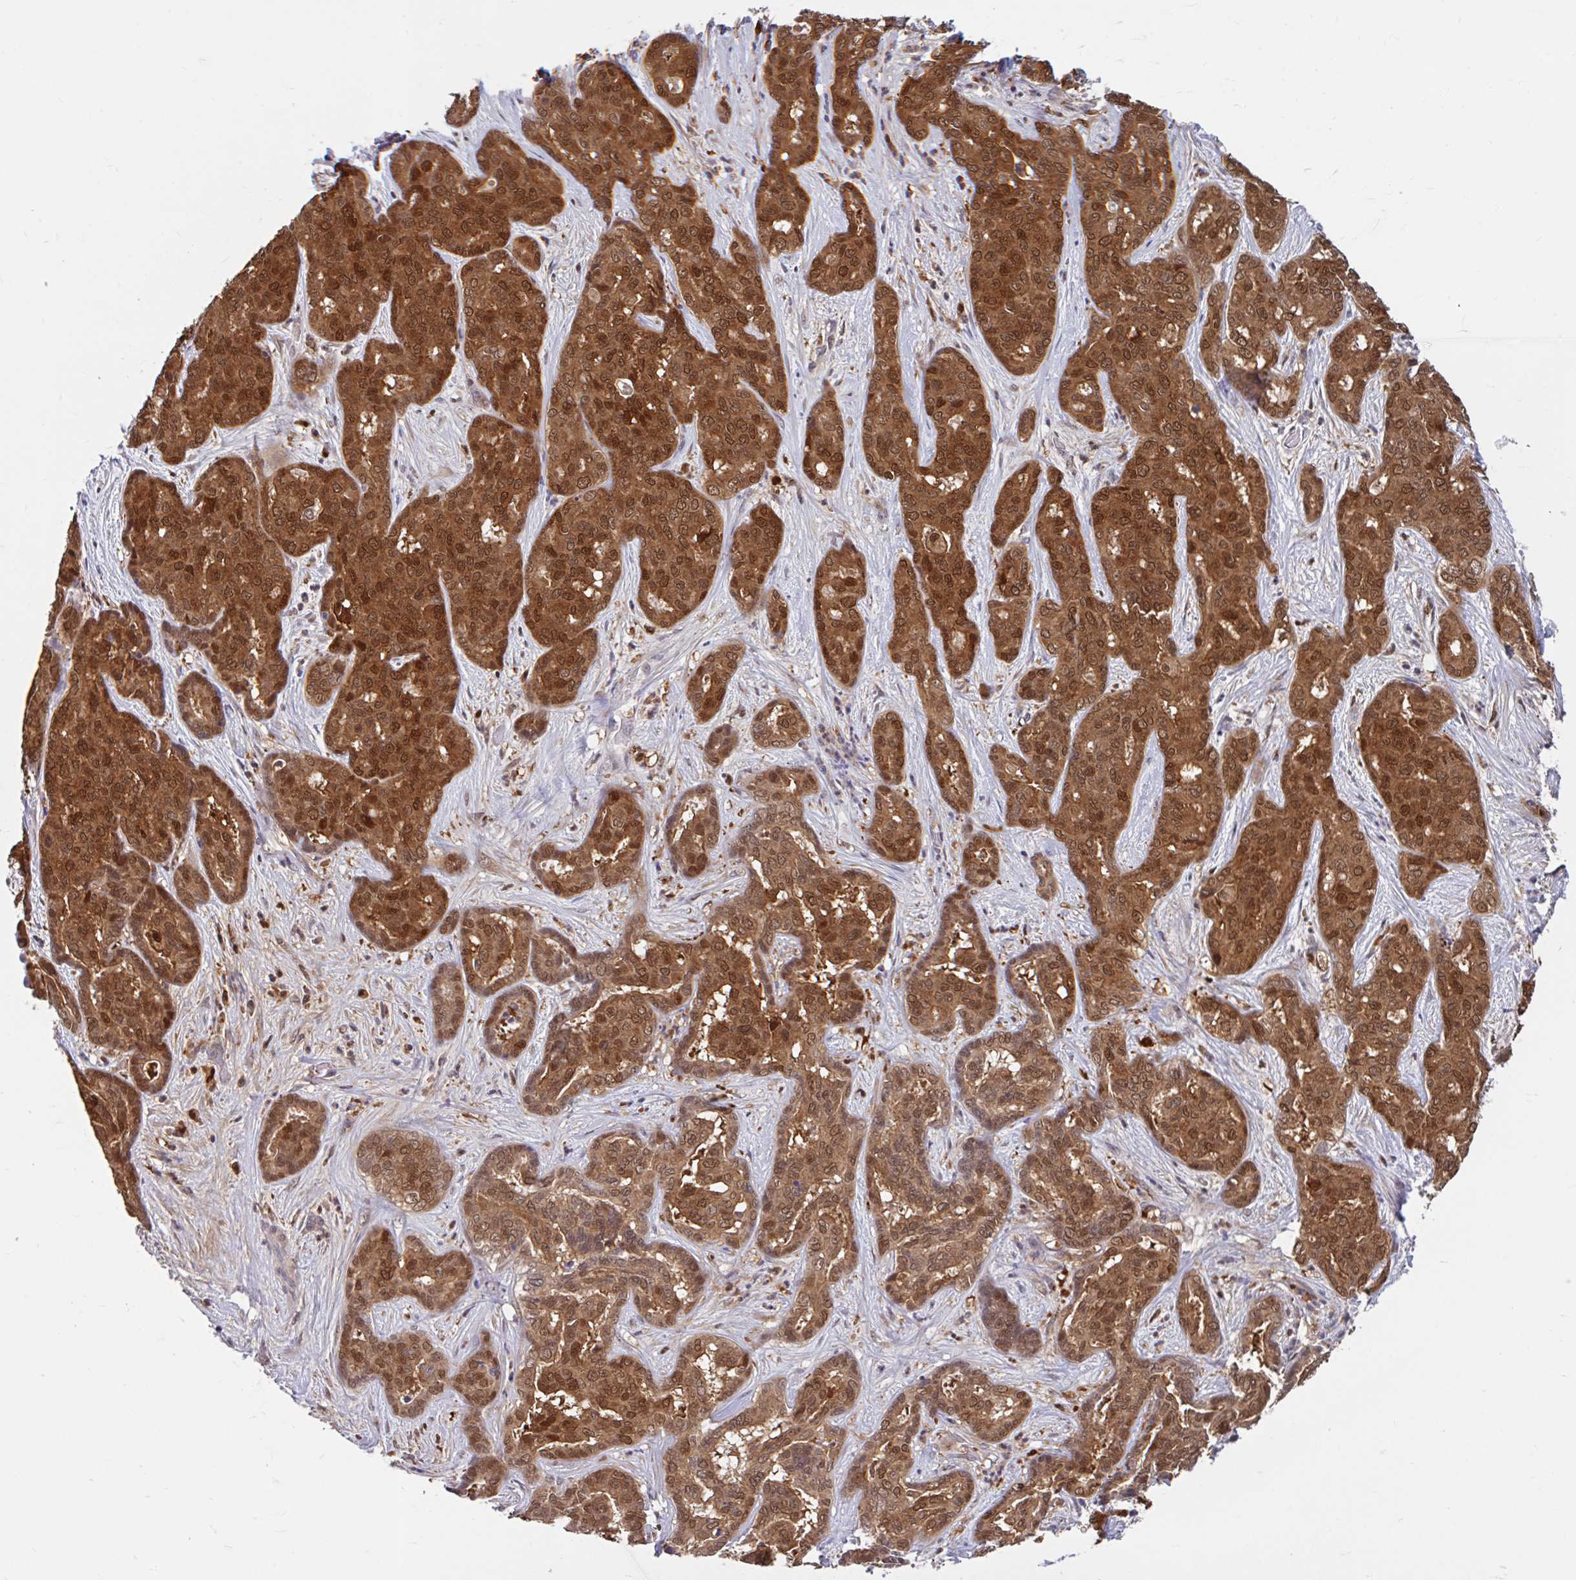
{"staining": {"intensity": "moderate", "quantity": ">75%", "location": "cytoplasmic/membranous,nuclear"}, "tissue": "liver cancer", "cell_type": "Tumor cells", "image_type": "cancer", "snomed": [{"axis": "morphology", "description": "Cholangiocarcinoma"}, {"axis": "topography", "description": "Liver"}], "caption": "Liver cholangiocarcinoma stained with DAB immunohistochemistry demonstrates medium levels of moderate cytoplasmic/membranous and nuclear positivity in about >75% of tumor cells.", "gene": "BLVRA", "patient": {"sex": "female", "age": 64}}